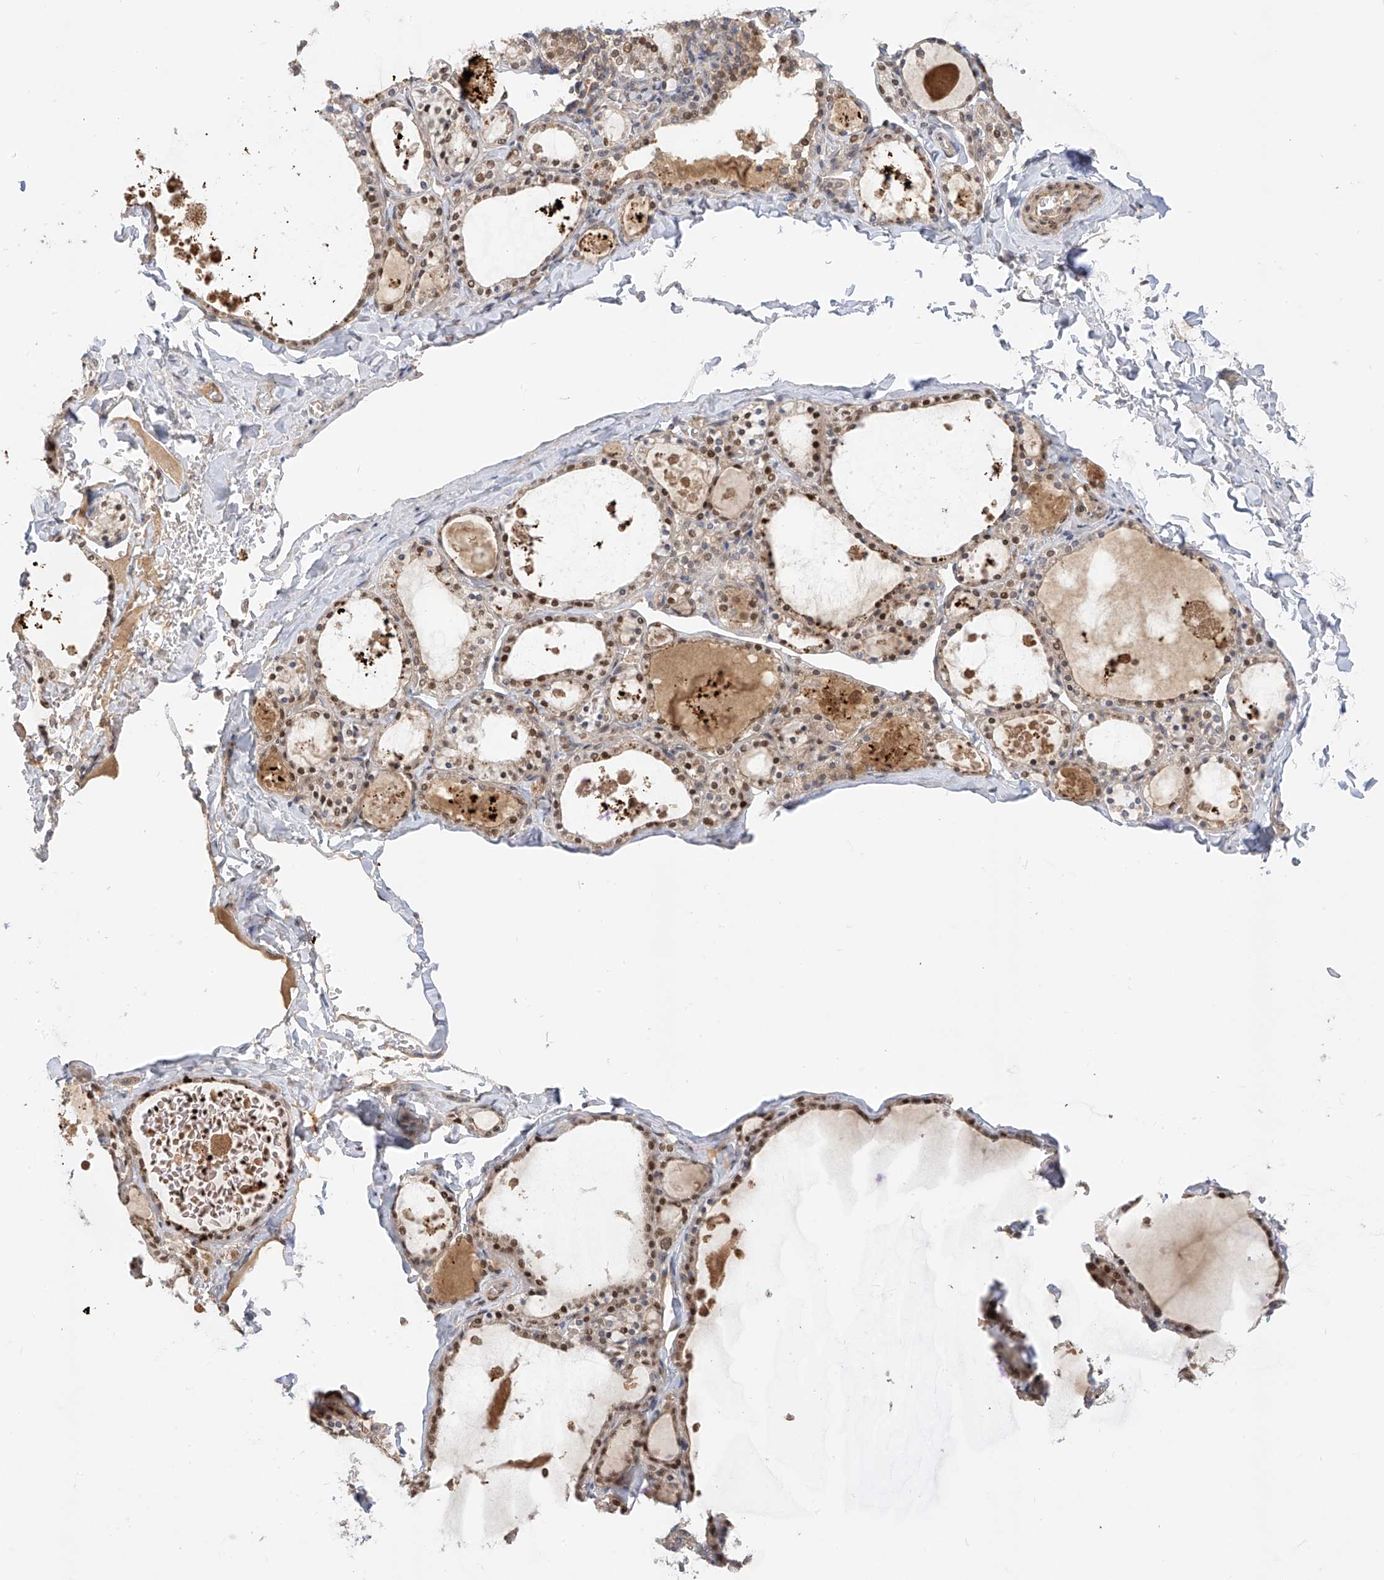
{"staining": {"intensity": "moderate", "quantity": ">75%", "location": "cytoplasmic/membranous,nuclear"}, "tissue": "thyroid gland", "cell_type": "Glandular cells", "image_type": "normal", "snomed": [{"axis": "morphology", "description": "Normal tissue, NOS"}, {"axis": "topography", "description": "Thyroid gland"}], "caption": "Glandular cells exhibit moderate cytoplasmic/membranous,nuclear positivity in approximately >75% of cells in normal thyroid gland. Immunohistochemistry stains the protein in brown and the nuclei are stained blue.", "gene": "MRTFA", "patient": {"sex": "male", "age": 56}}